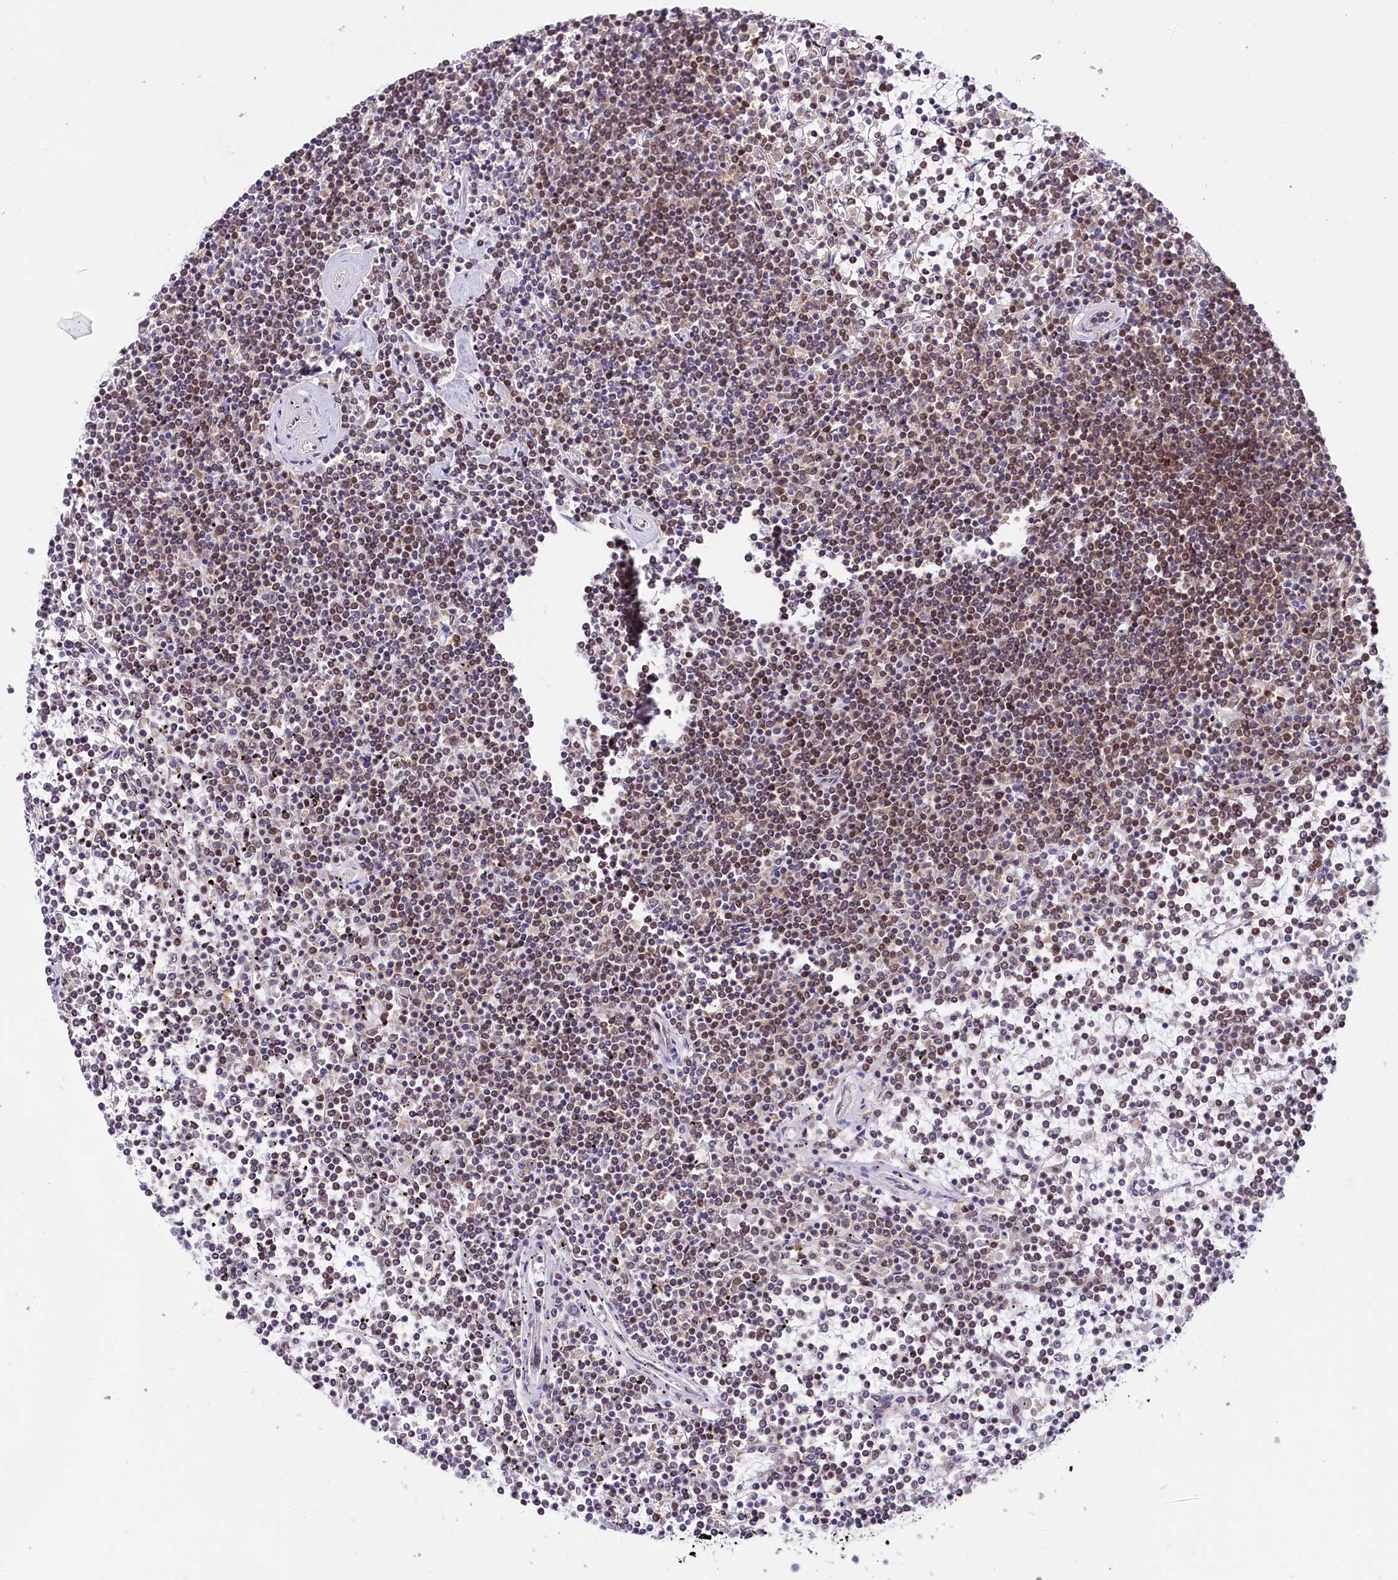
{"staining": {"intensity": "moderate", "quantity": "25%-75%", "location": "nuclear"}, "tissue": "lymphoma", "cell_type": "Tumor cells", "image_type": "cancer", "snomed": [{"axis": "morphology", "description": "Malignant lymphoma, non-Hodgkin's type, Low grade"}, {"axis": "topography", "description": "Spleen"}], "caption": "A micrograph of human malignant lymphoma, non-Hodgkin's type (low-grade) stained for a protein shows moderate nuclear brown staining in tumor cells.", "gene": "SCAF11", "patient": {"sex": "female", "age": 19}}